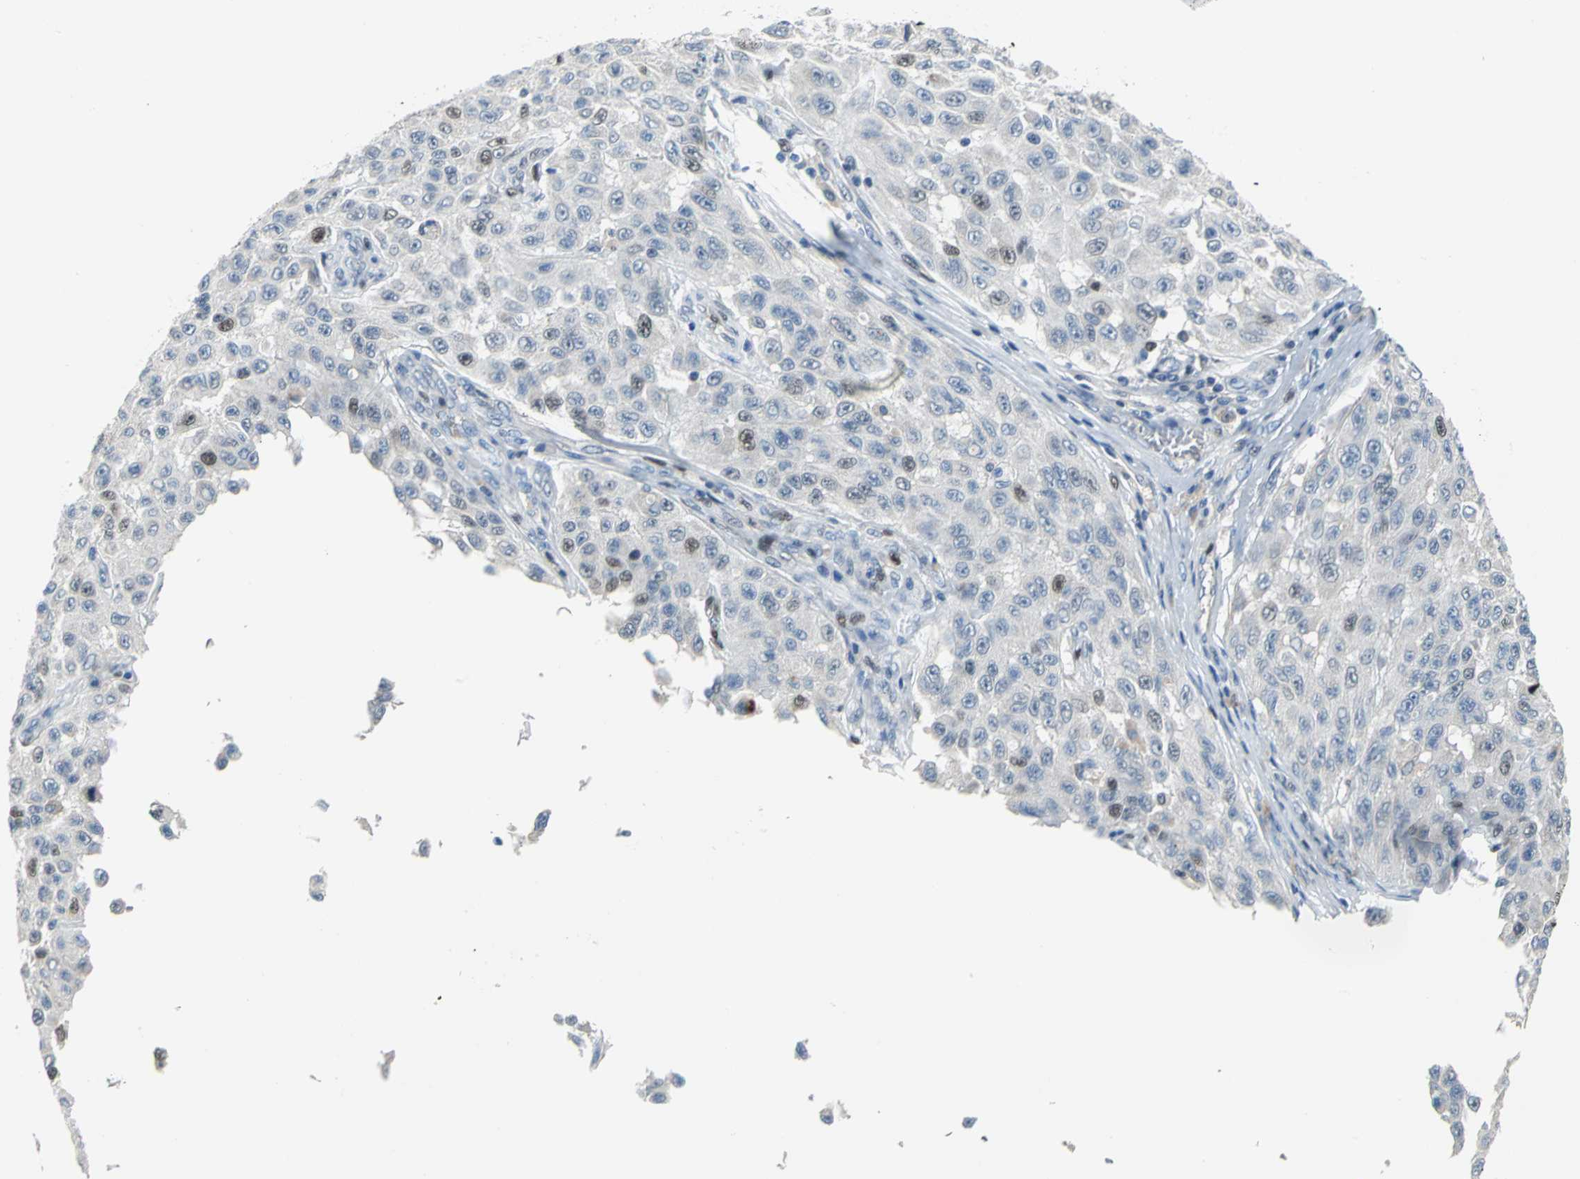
{"staining": {"intensity": "moderate", "quantity": "<25%", "location": "nuclear"}, "tissue": "melanoma", "cell_type": "Tumor cells", "image_type": "cancer", "snomed": [{"axis": "morphology", "description": "Malignant melanoma, NOS"}, {"axis": "topography", "description": "Skin"}], "caption": "Malignant melanoma was stained to show a protein in brown. There is low levels of moderate nuclear staining in about <25% of tumor cells.", "gene": "MCM4", "patient": {"sex": "male", "age": 30}}